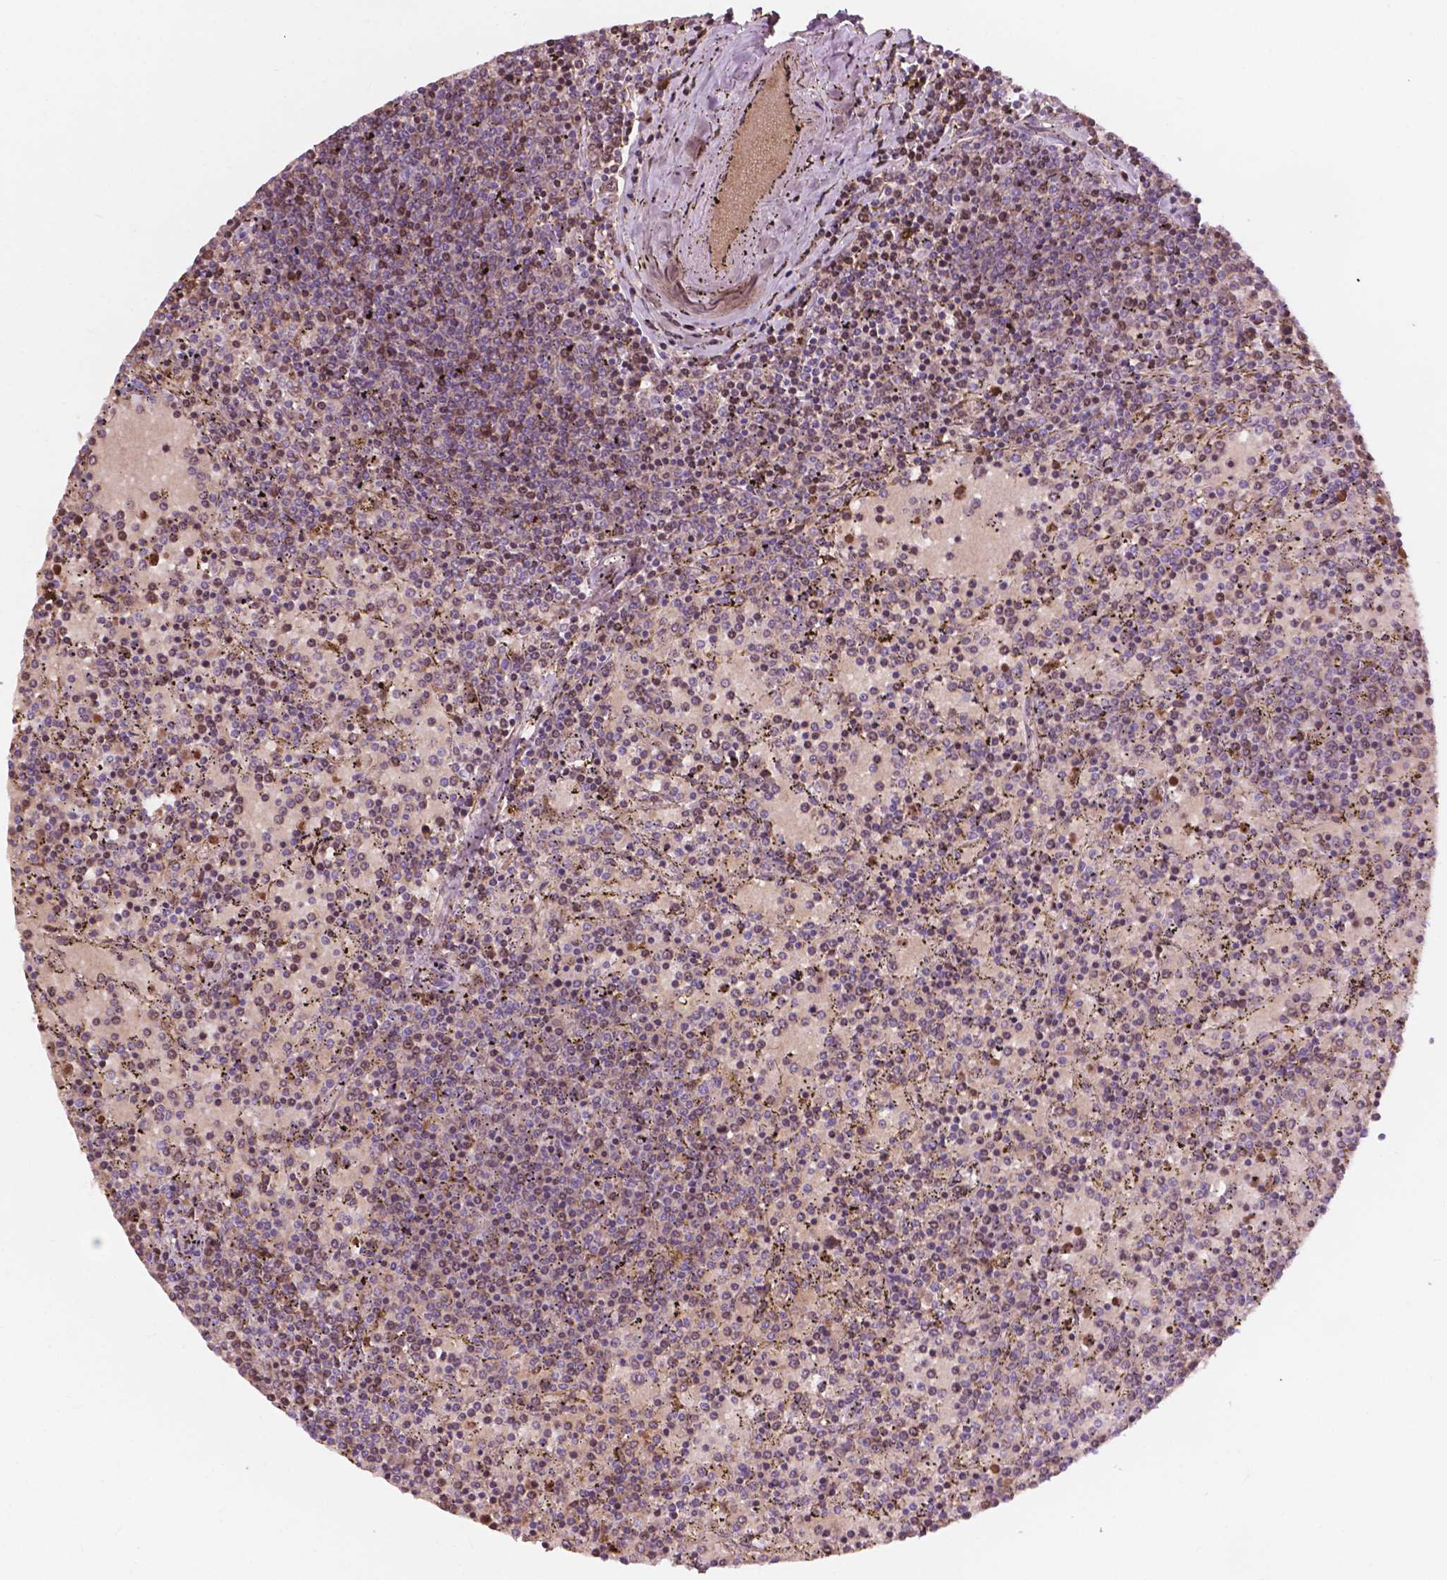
{"staining": {"intensity": "moderate", "quantity": "<25%", "location": "cytoplasmic/membranous"}, "tissue": "lymphoma", "cell_type": "Tumor cells", "image_type": "cancer", "snomed": [{"axis": "morphology", "description": "Malignant lymphoma, non-Hodgkin's type, Low grade"}, {"axis": "topography", "description": "Spleen"}], "caption": "Approximately <25% of tumor cells in human lymphoma display moderate cytoplasmic/membranous protein staining as visualized by brown immunohistochemical staining.", "gene": "NDUFS1", "patient": {"sex": "female", "age": 77}}